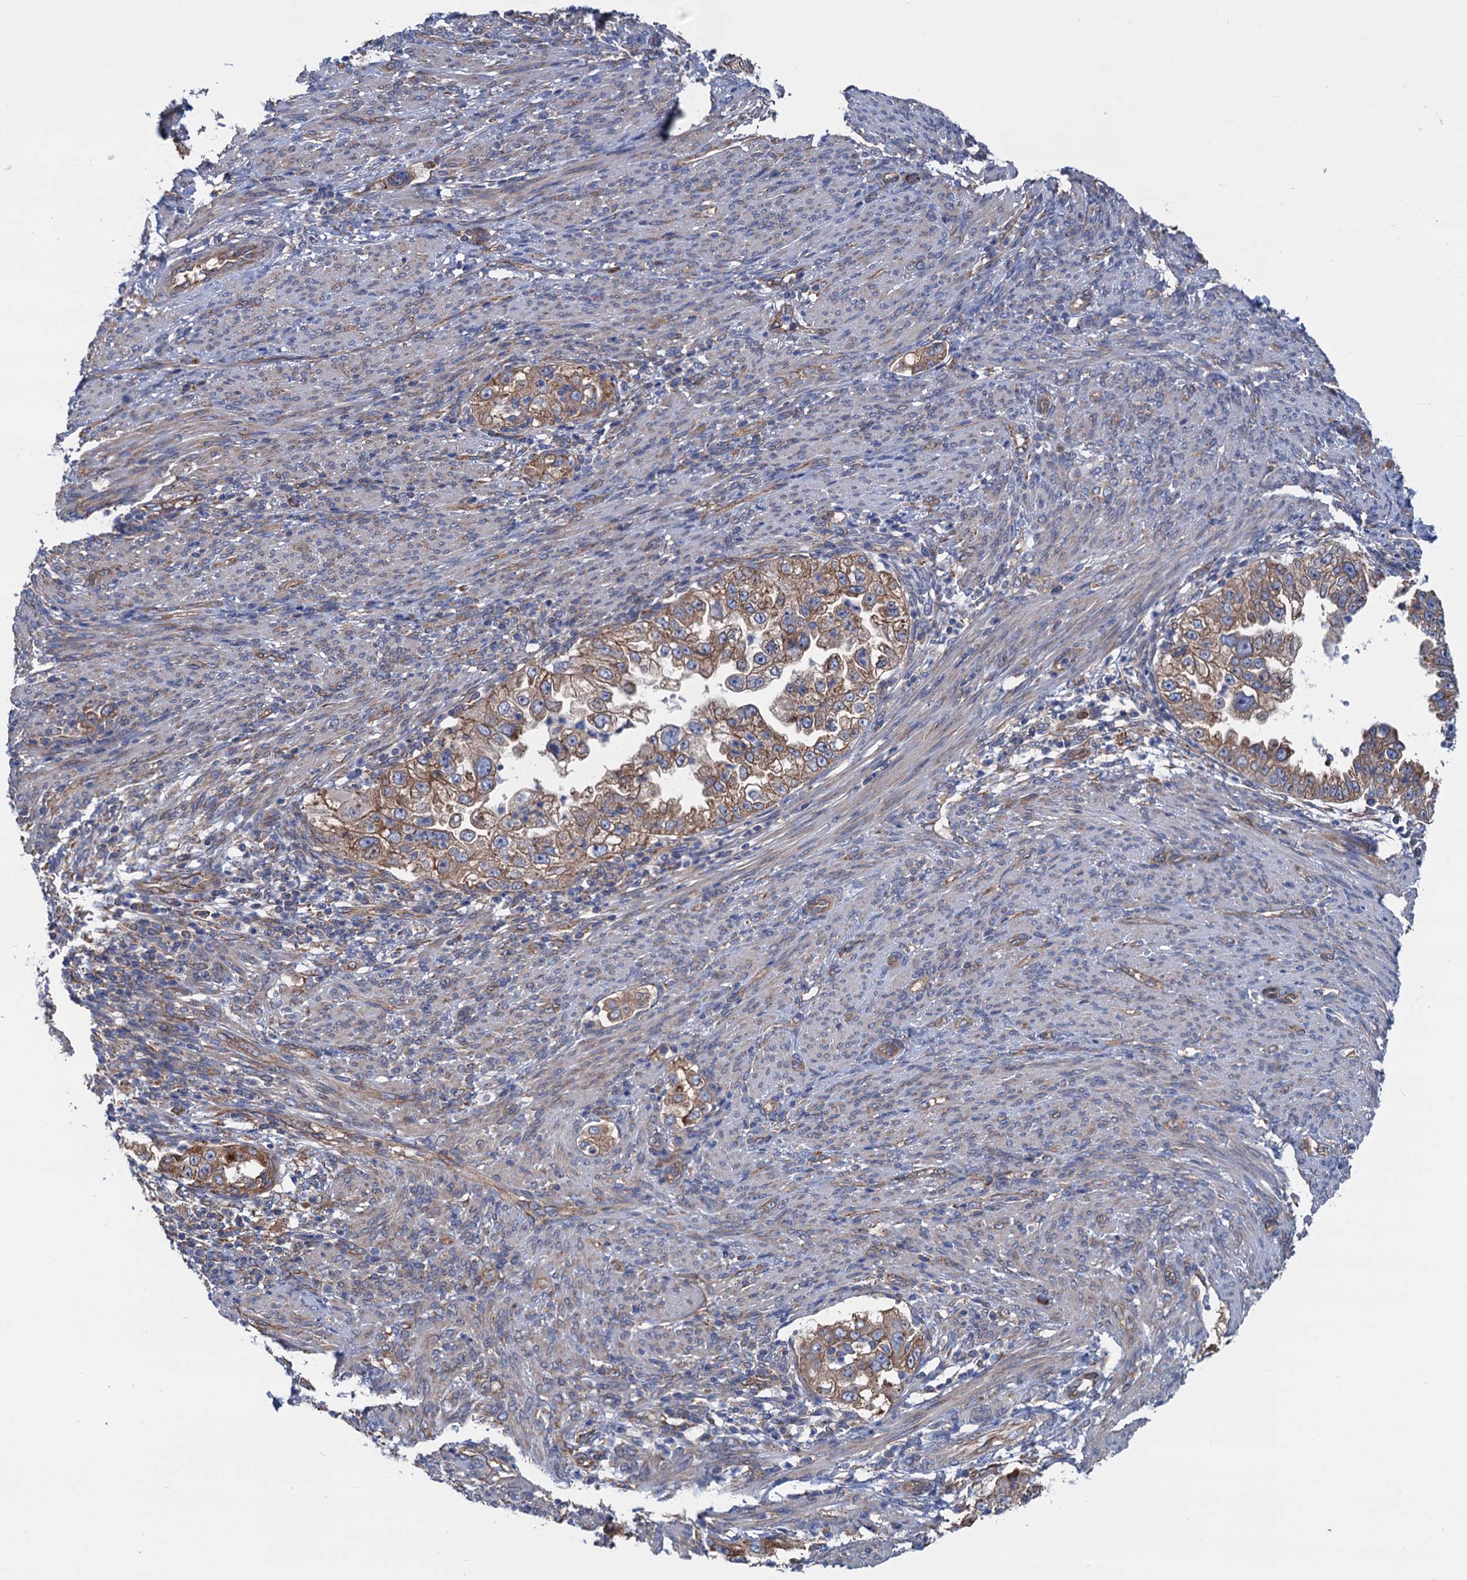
{"staining": {"intensity": "moderate", "quantity": ">75%", "location": "cytoplasmic/membranous"}, "tissue": "endometrial cancer", "cell_type": "Tumor cells", "image_type": "cancer", "snomed": [{"axis": "morphology", "description": "Adenocarcinoma, NOS"}, {"axis": "topography", "description": "Endometrium"}], "caption": "Protein staining of endometrial cancer (adenocarcinoma) tissue displays moderate cytoplasmic/membranous expression in about >75% of tumor cells.", "gene": "SLC12A7", "patient": {"sex": "female", "age": 85}}